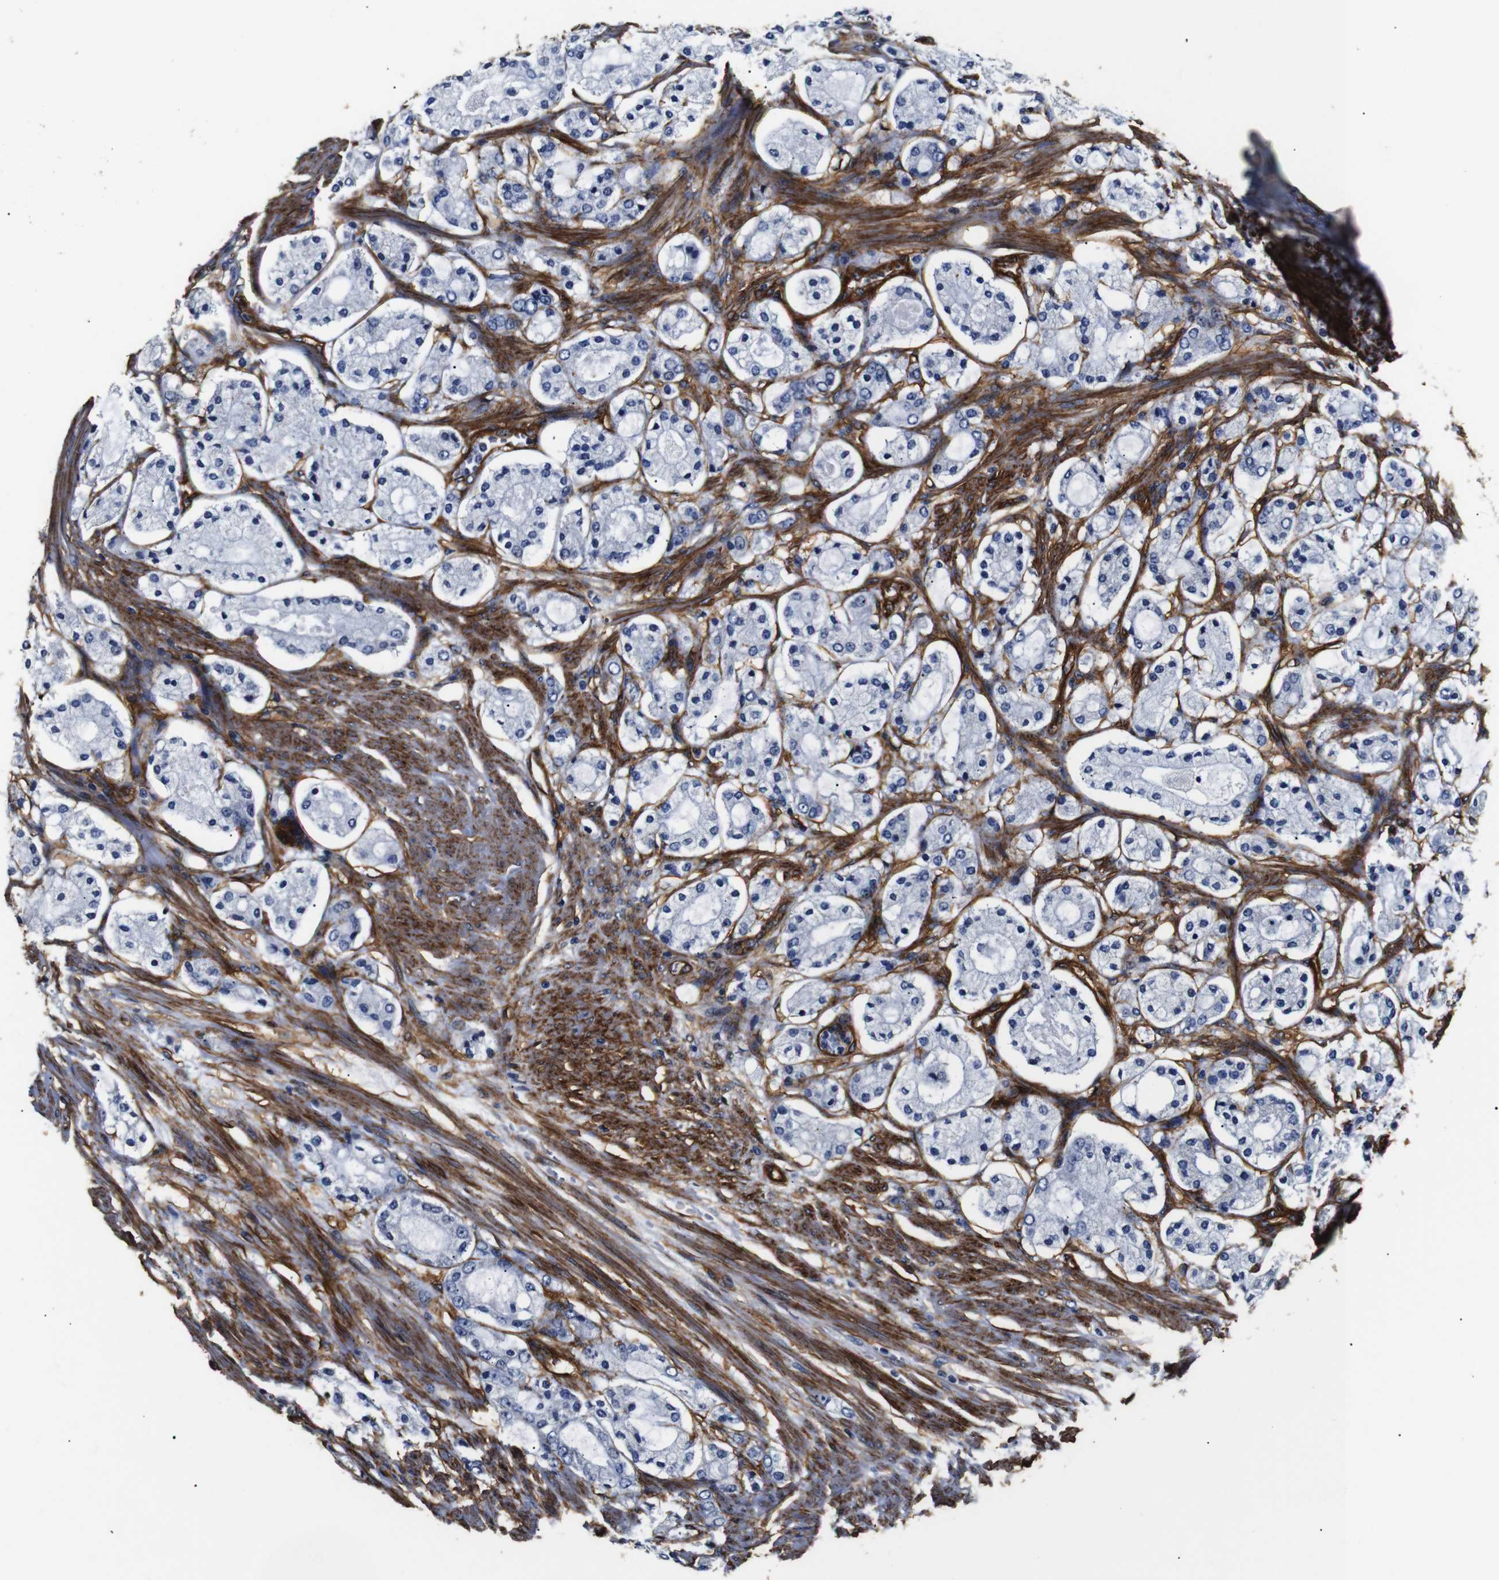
{"staining": {"intensity": "negative", "quantity": "none", "location": "none"}, "tissue": "prostate cancer", "cell_type": "Tumor cells", "image_type": "cancer", "snomed": [{"axis": "morphology", "description": "Adenocarcinoma, High grade"}, {"axis": "topography", "description": "Prostate"}], "caption": "The histopathology image exhibits no significant positivity in tumor cells of prostate high-grade adenocarcinoma.", "gene": "CAV2", "patient": {"sex": "male", "age": 65}}